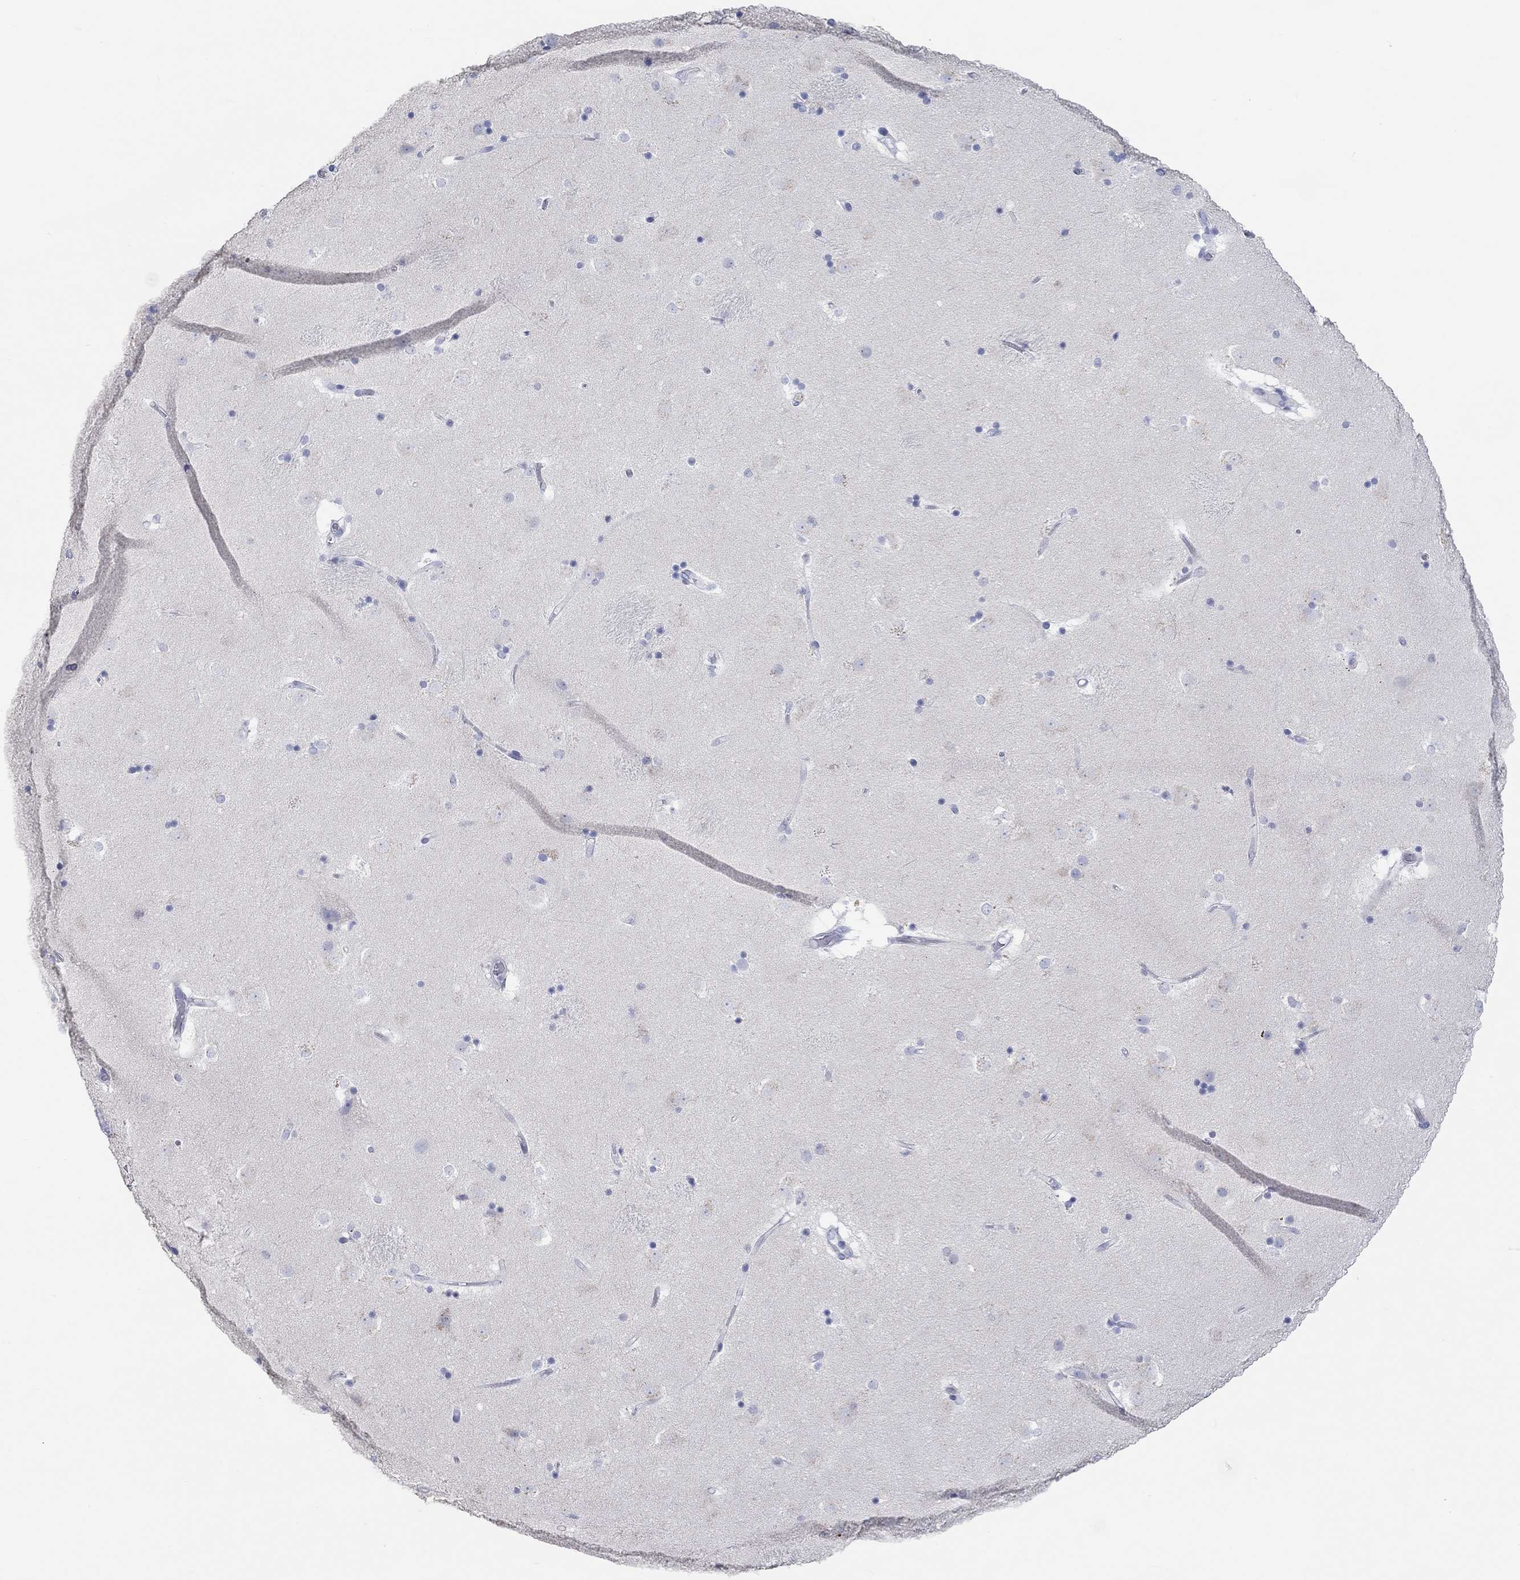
{"staining": {"intensity": "negative", "quantity": "none", "location": "none"}, "tissue": "caudate", "cell_type": "Glial cells", "image_type": "normal", "snomed": [{"axis": "morphology", "description": "Normal tissue, NOS"}, {"axis": "topography", "description": "Lateral ventricle wall"}], "caption": "IHC of unremarkable human caudate displays no positivity in glial cells.", "gene": "LRRC4C", "patient": {"sex": "male", "age": 51}}